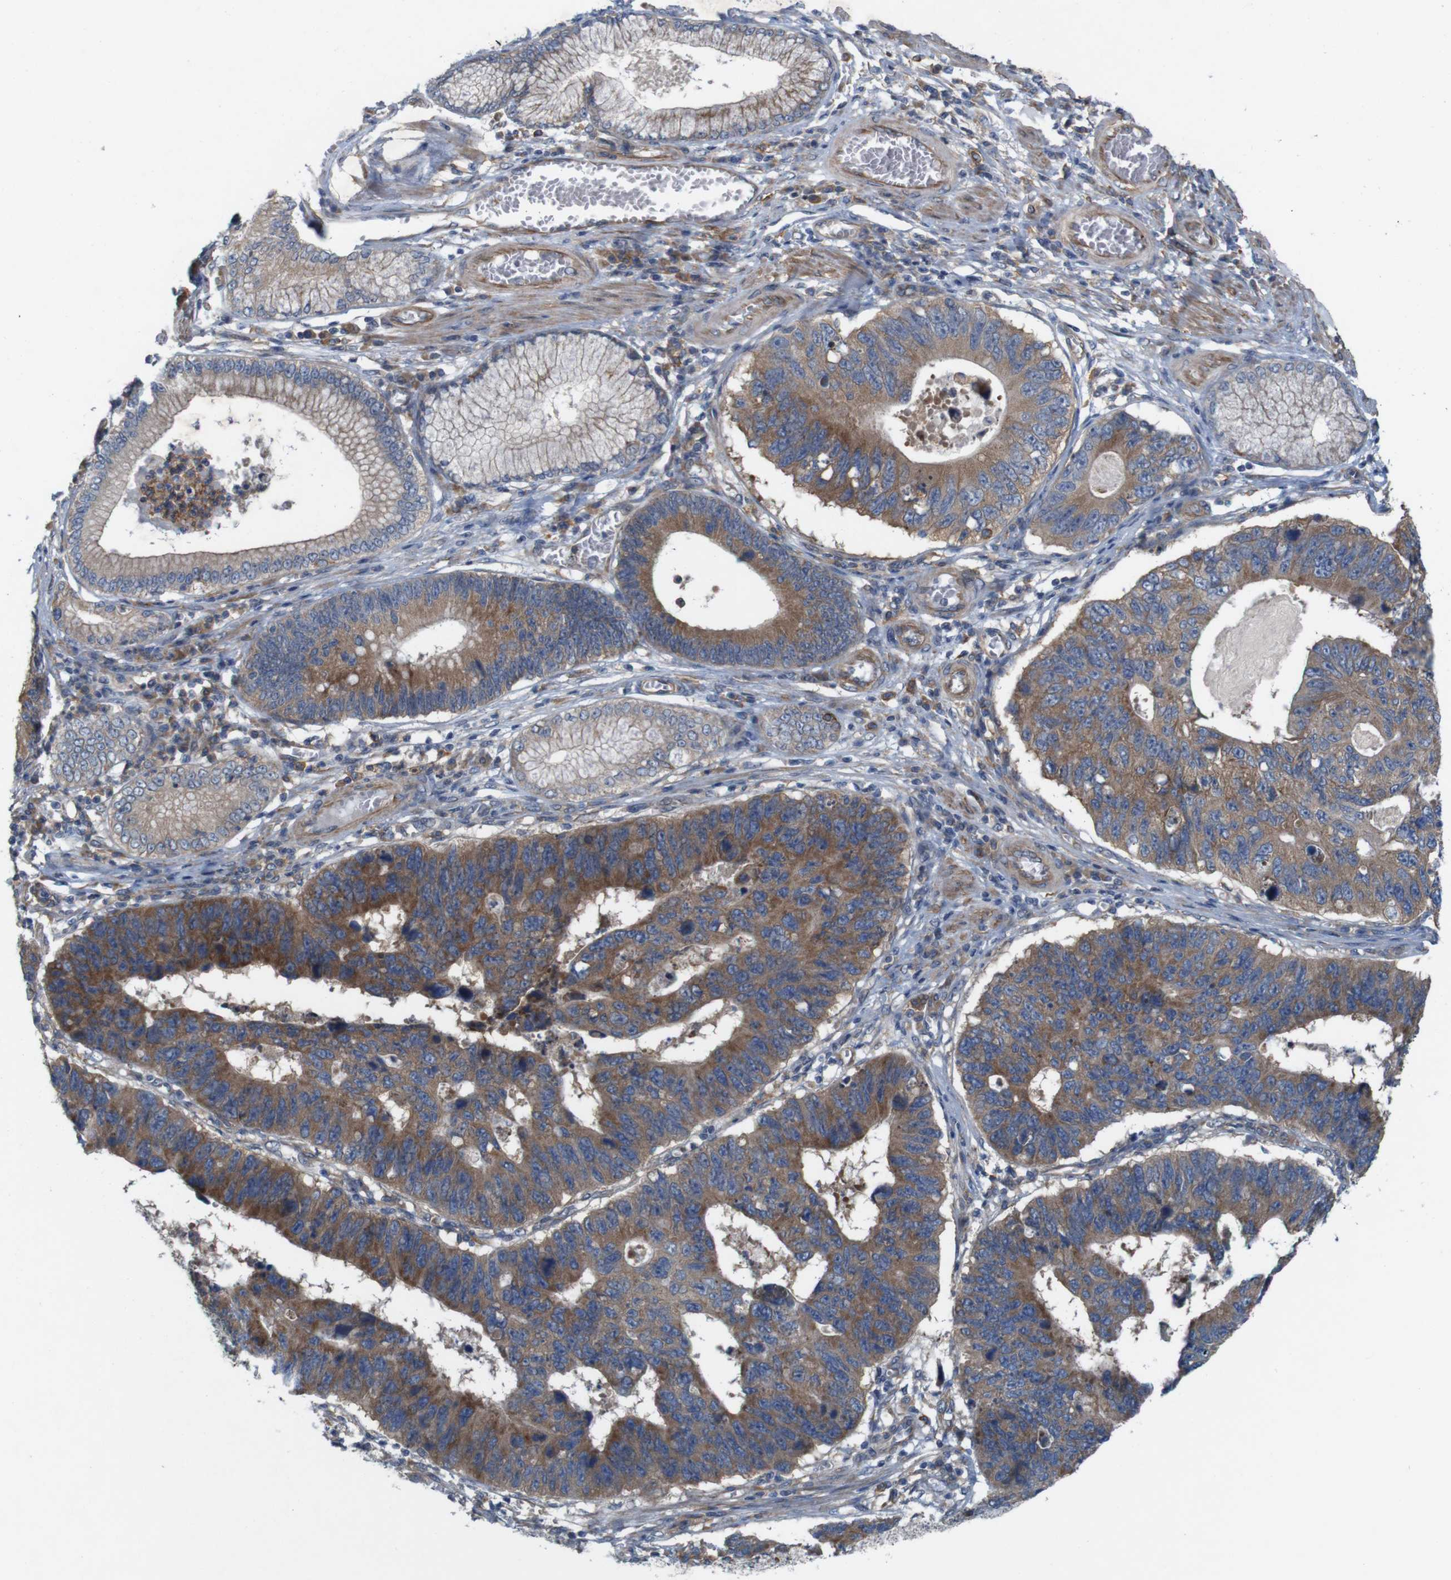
{"staining": {"intensity": "strong", "quantity": ">75%", "location": "cytoplasmic/membranous"}, "tissue": "stomach cancer", "cell_type": "Tumor cells", "image_type": "cancer", "snomed": [{"axis": "morphology", "description": "Adenocarcinoma, NOS"}, {"axis": "topography", "description": "Stomach"}], "caption": "A high-resolution image shows immunohistochemistry staining of stomach cancer (adenocarcinoma), which exhibits strong cytoplasmic/membranous staining in about >75% of tumor cells.", "gene": "SIGLEC8", "patient": {"sex": "male", "age": 59}}